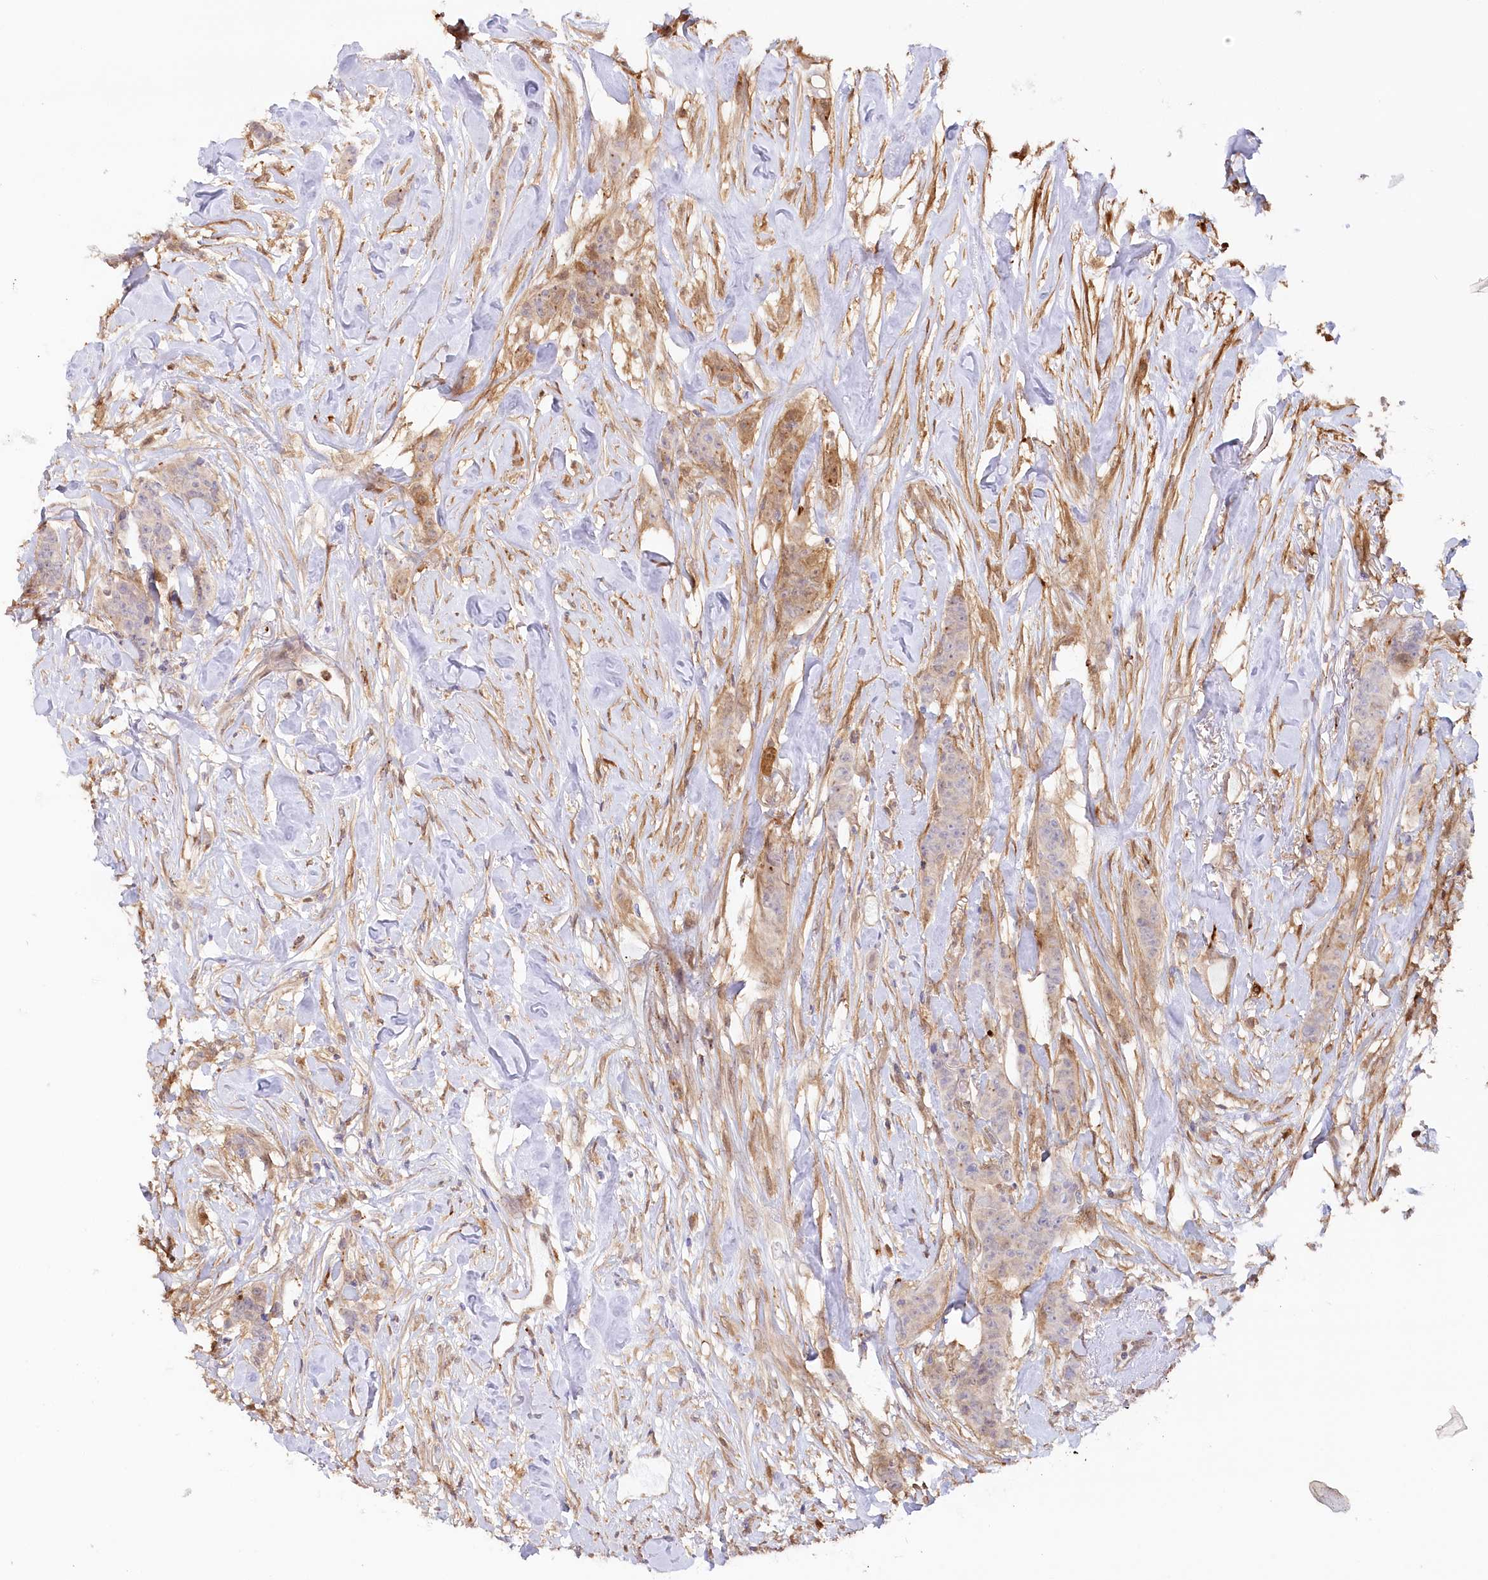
{"staining": {"intensity": "weak", "quantity": "25%-75%", "location": "cytoplasmic/membranous"}, "tissue": "breast cancer", "cell_type": "Tumor cells", "image_type": "cancer", "snomed": [{"axis": "morphology", "description": "Duct carcinoma"}, {"axis": "topography", "description": "Breast"}], "caption": "An IHC histopathology image of tumor tissue is shown. Protein staining in brown shows weak cytoplasmic/membranous positivity in breast cancer within tumor cells. The protein of interest is stained brown, and the nuclei are stained in blue (DAB IHC with brightfield microscopy, high magnification).", "gene": "GBE1", "patient": {"sex": "female", "age": 40}}